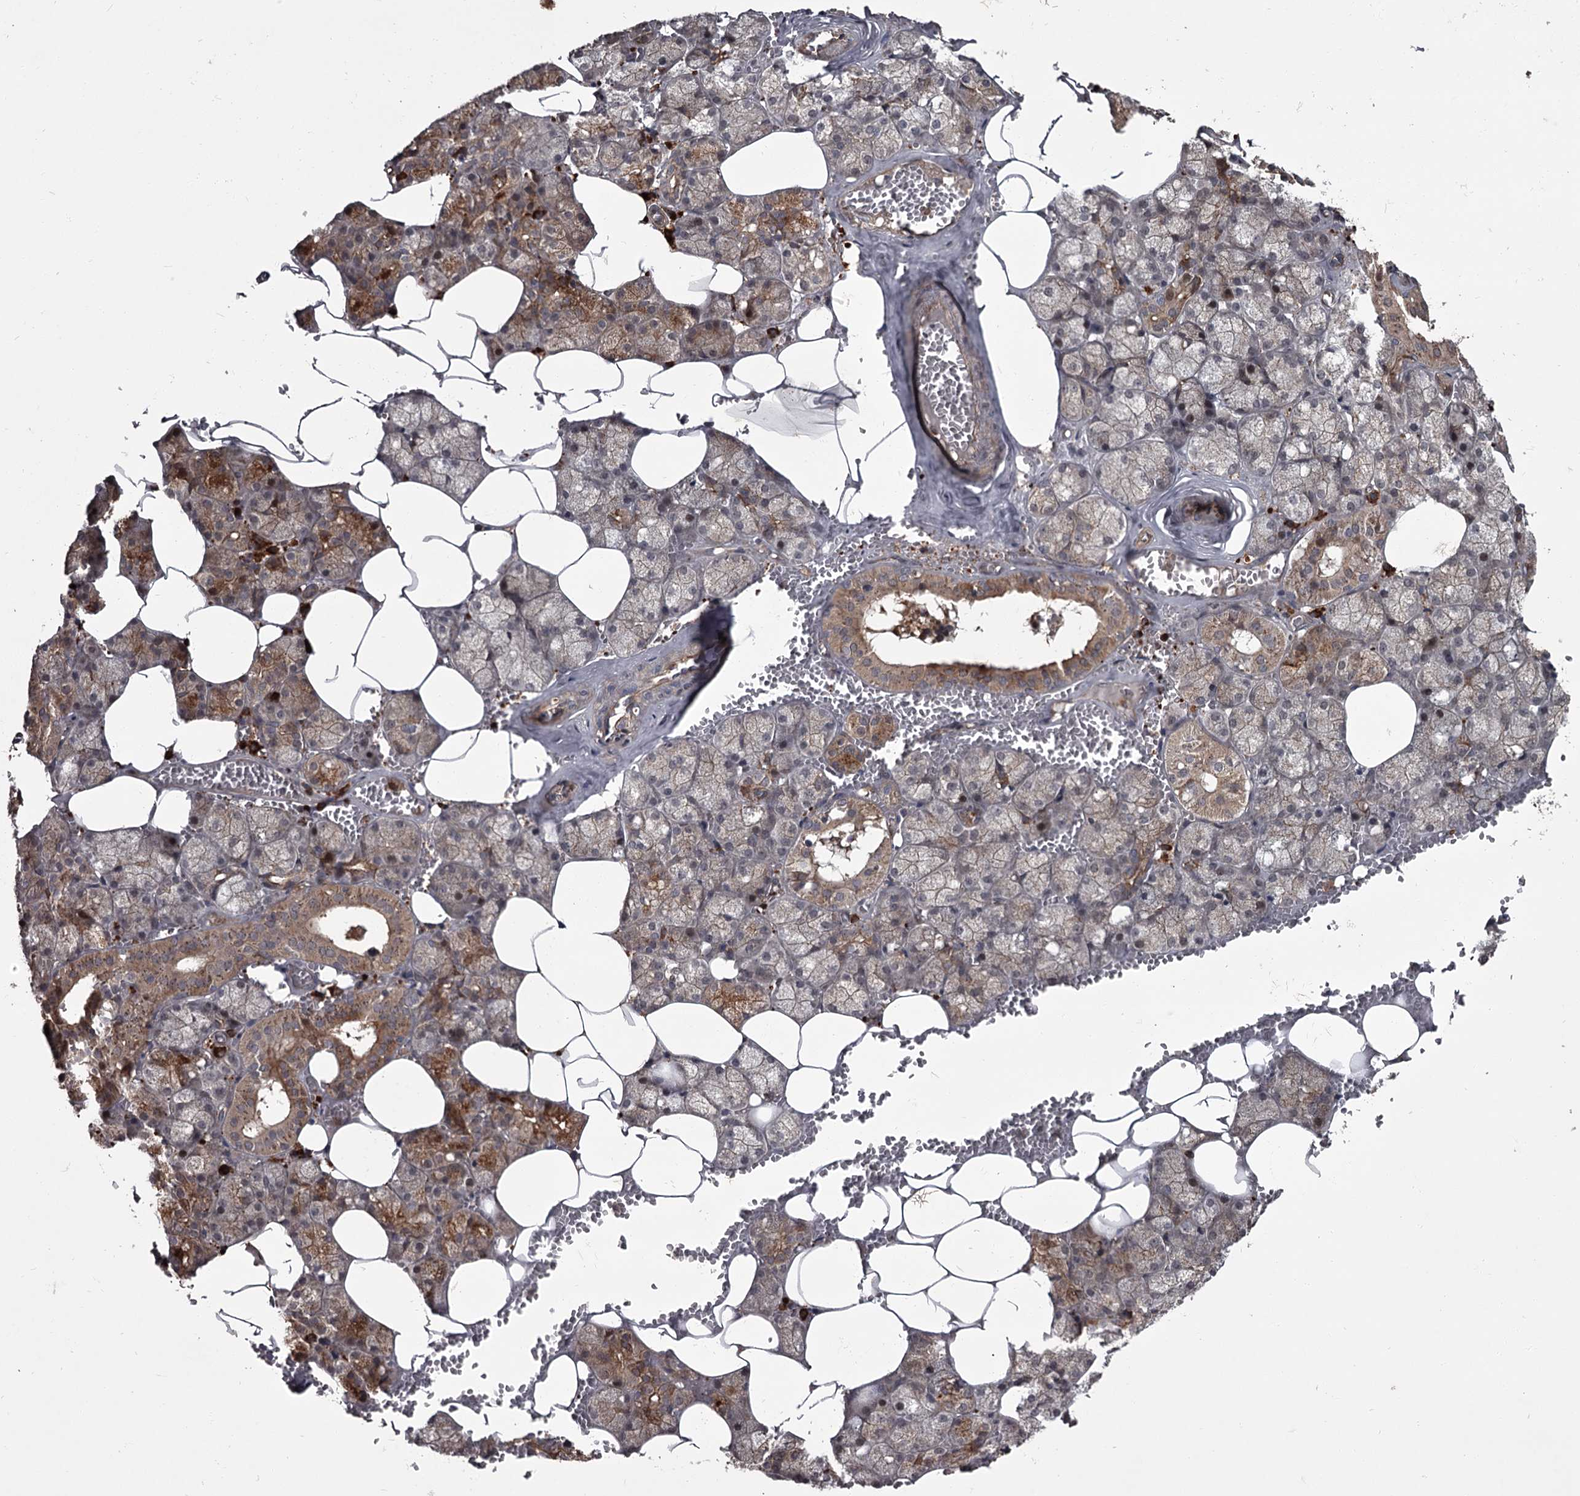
{"staining": {"intensity": "moderate", "quantity": "25%-75%", "location": "cytoplasmic/membranous"}, "tissue": "salivary gland", "cell_type": "Glandular cells", "image_type": "normal", "snomed": [{"axis": "morphology", "description": "Normal tissue, NOS"}, {"axis": "topography", "description": "Salivary gland"}], "caption": "High-power microscopy captured an IHC image of normal salivary gland, revealing moderate cytoplasmic/membranous positivity in about 25%-75% of glandular cells. The protein is shown in brown color, while the nuclei are stained blue.", "gene": "UNC93B1", "patient": {"sex": "male", "age": 62}}